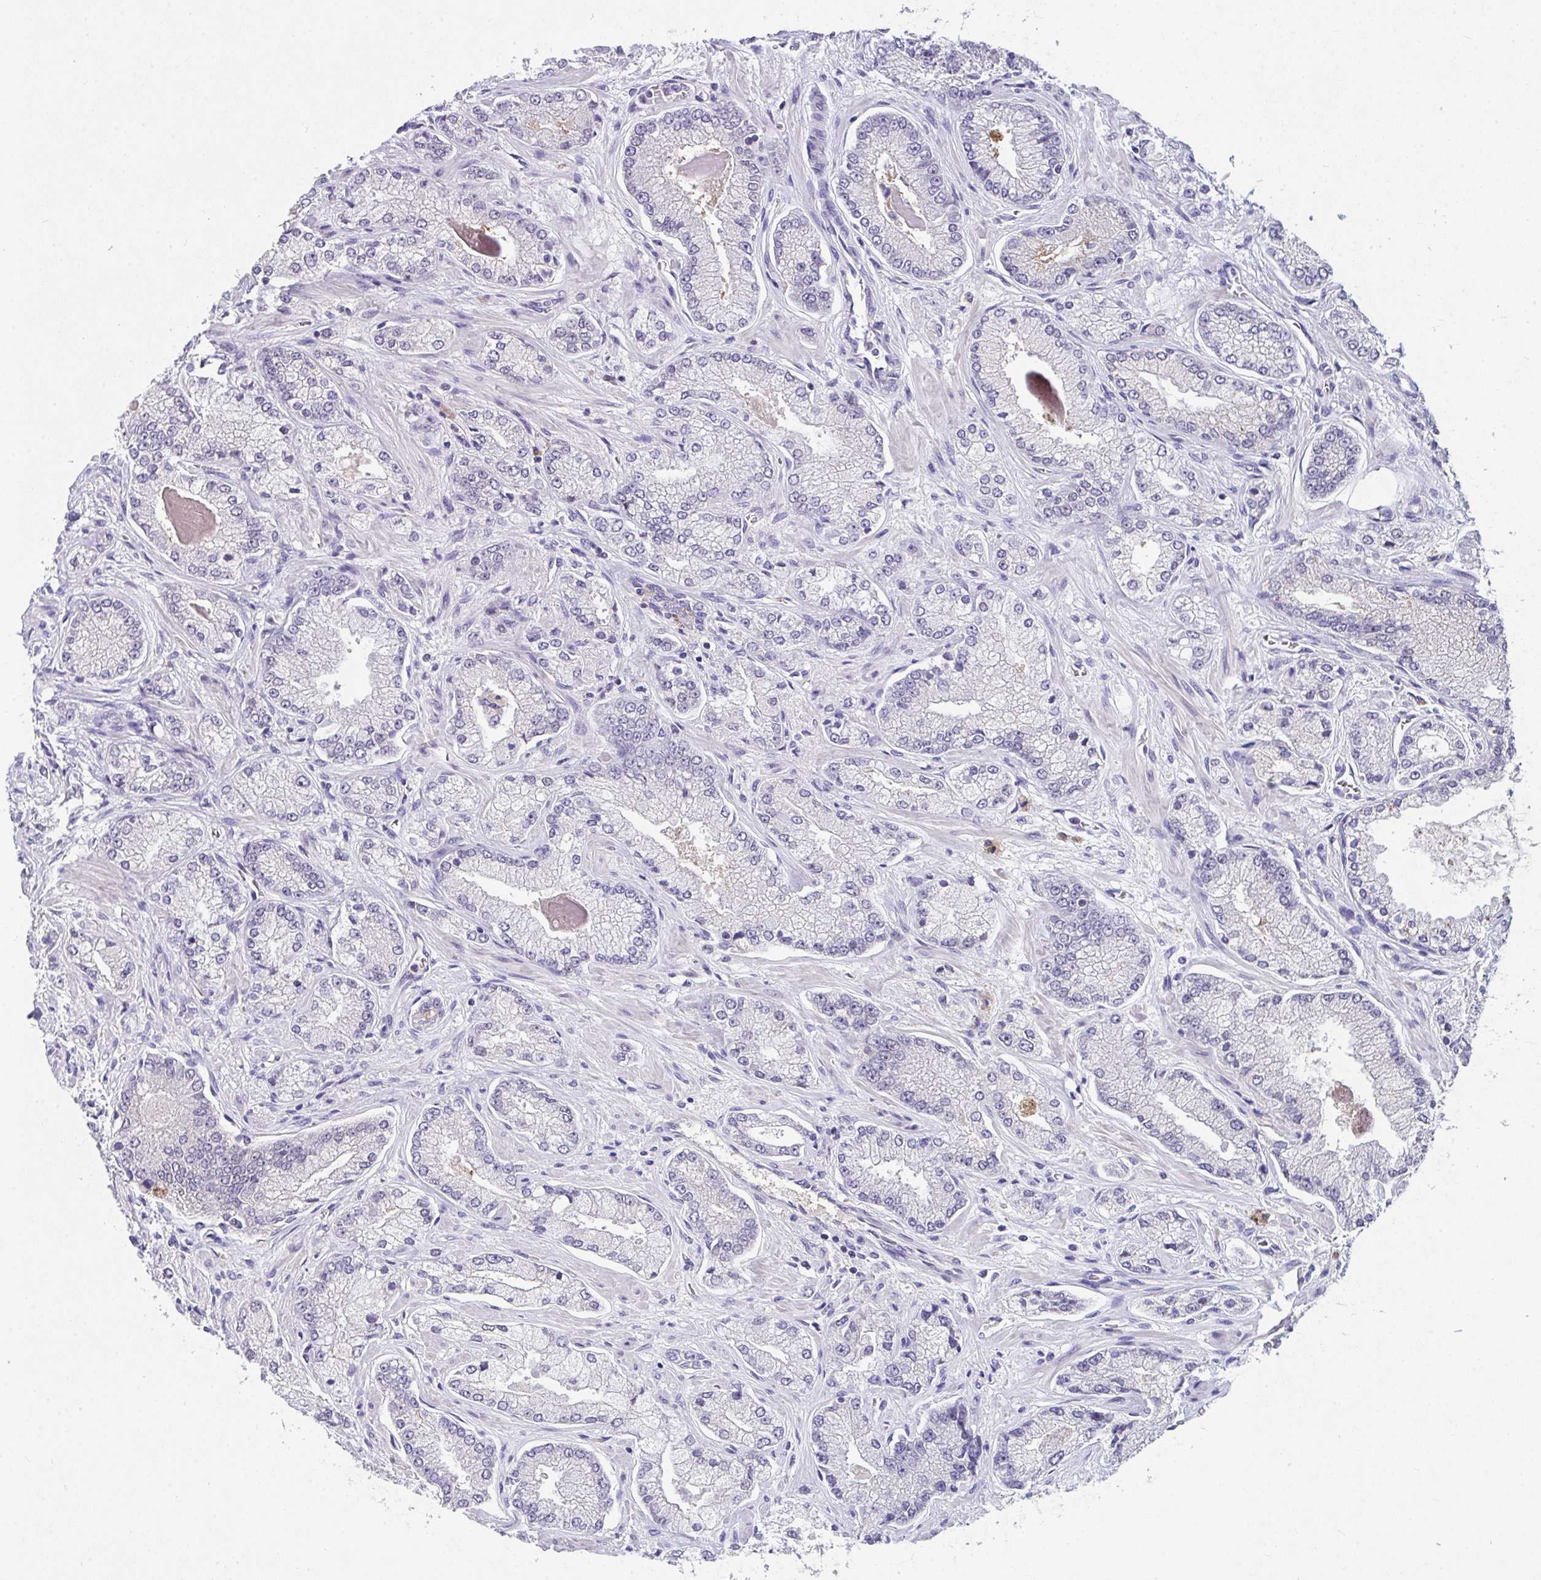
{"staining": {"intensity": "negative", "quantity": "none", "location": "none"}, "tissue": "prostate cancer", "cell_type": "Tumor cells", "image_type": "cancer", "snomed": [{"axis": "morphology", "description": "Normal tissue, NOS"}, {"axis": "morphology", "description": "Adenocarcinoma, High grade"}, {"axis": "topography", "description": "Prostate"}, {"axis": "topography", "description": "Peripheral nerve tissue"}], "caption": "The image shows no staining of tumor cells in prostate cancer. (Stains: DAB immunohistochemistry with hematoxylin counter stain, Microscopy: brightfield microscopy at high magnification).", "gene": "GLTPD2", "patient": {"sex": "male", "age": 68}}